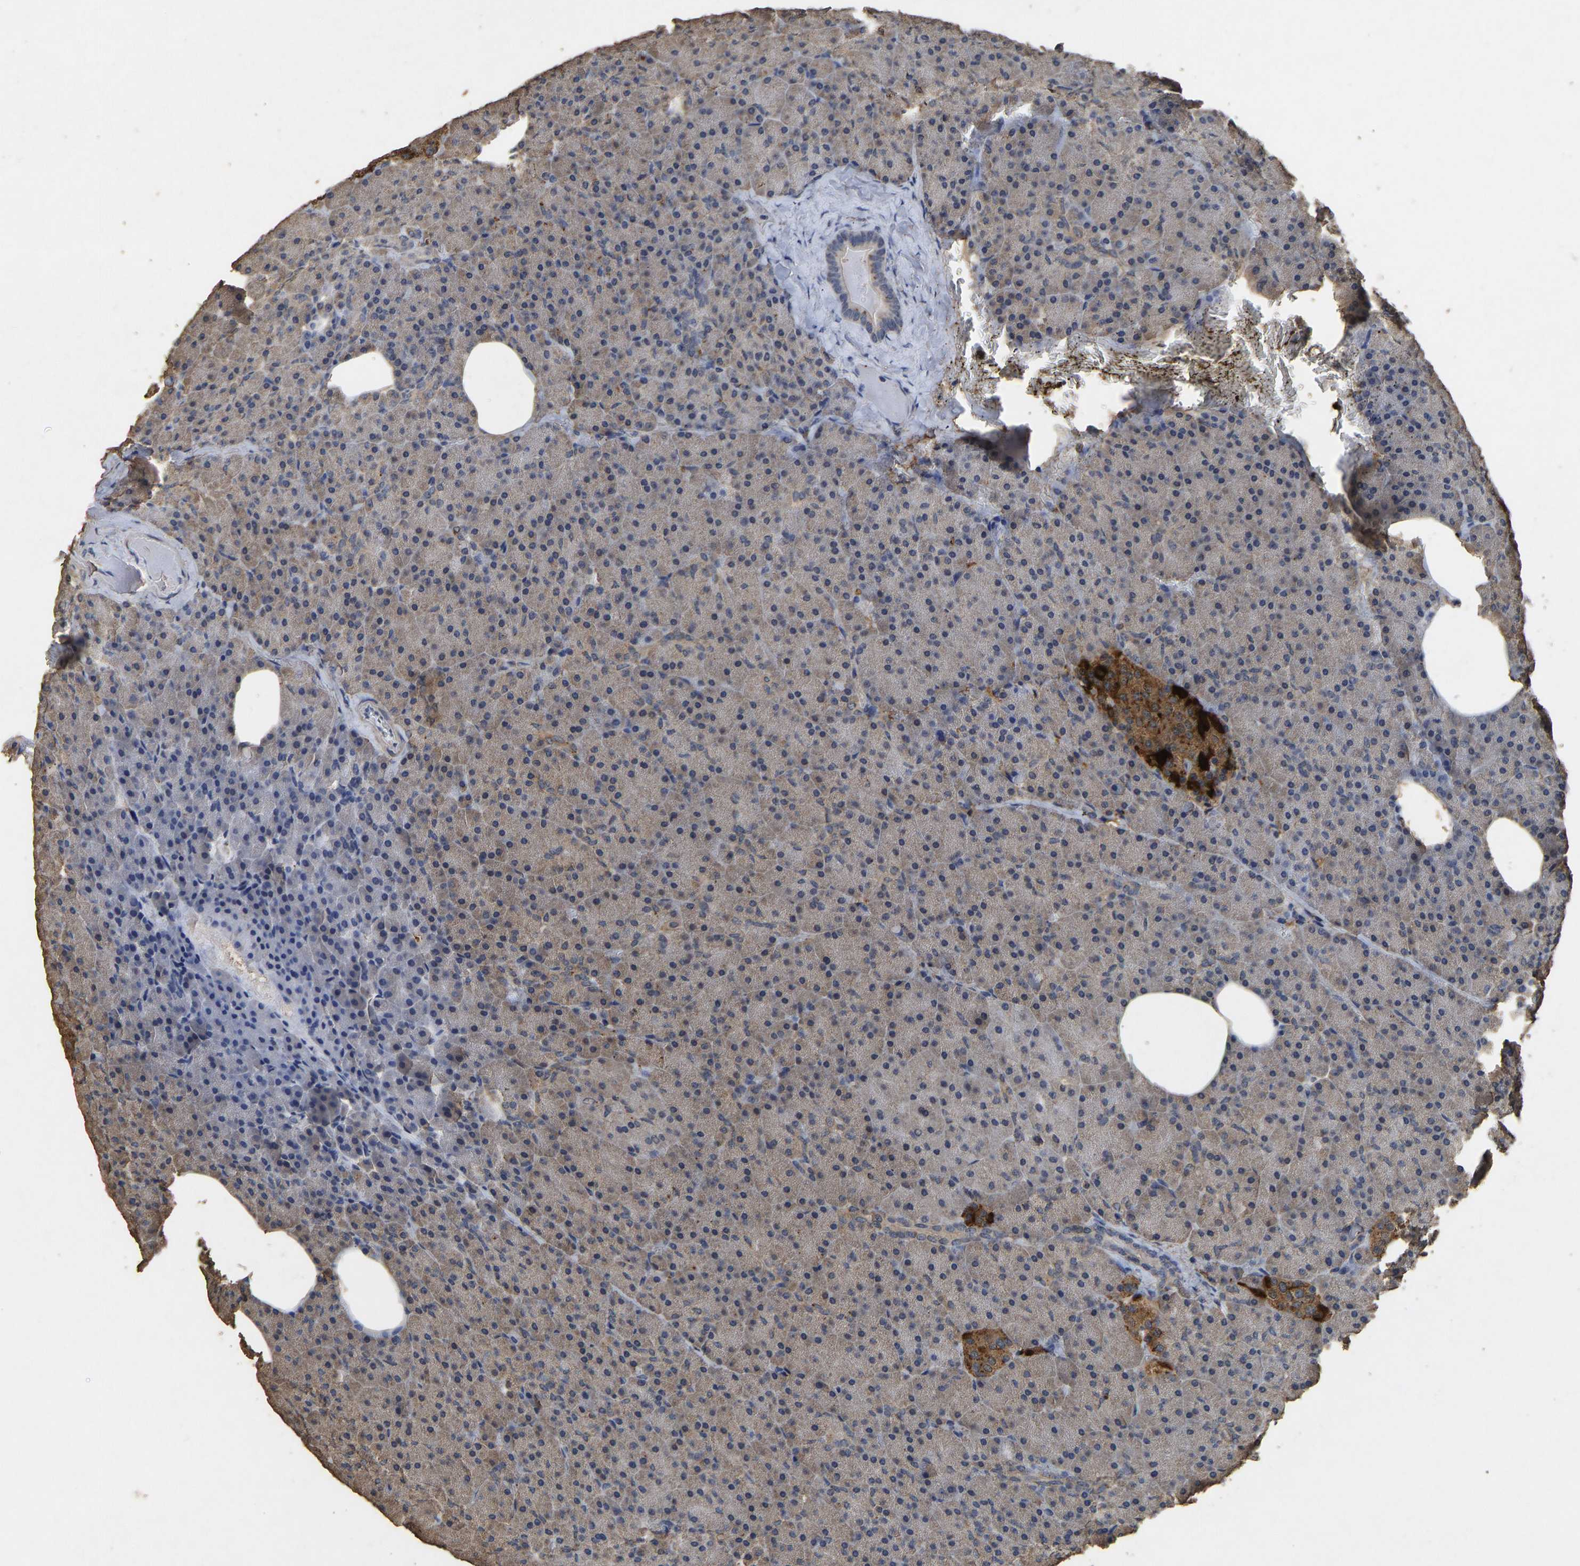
{"staining": {"intensity": "weak", "quantity": ">75%", "location": "cytoplasmic/membranous"}, "tissue": "pancreas", "cell_type": "Exocrine glandular cells", "image_type": "normal", "snomed": [{"axis": "morphology", "description": "Normal tissue, NOS"}, {"axis": "topography", "description": "Pancreas"}], "caption": "Immunohistochemical staining of unremarkable pancreas shows low levels of weak cytoplasmic/membranous staining in approximately >75% of exocrine glandular cells. (Stains: DAB in brown, nuclei in blue, Microscopy: brightfield microscopy at high magnification).", "gene": "CIDEC", "patient": {"sex": "female", "age": 35}}